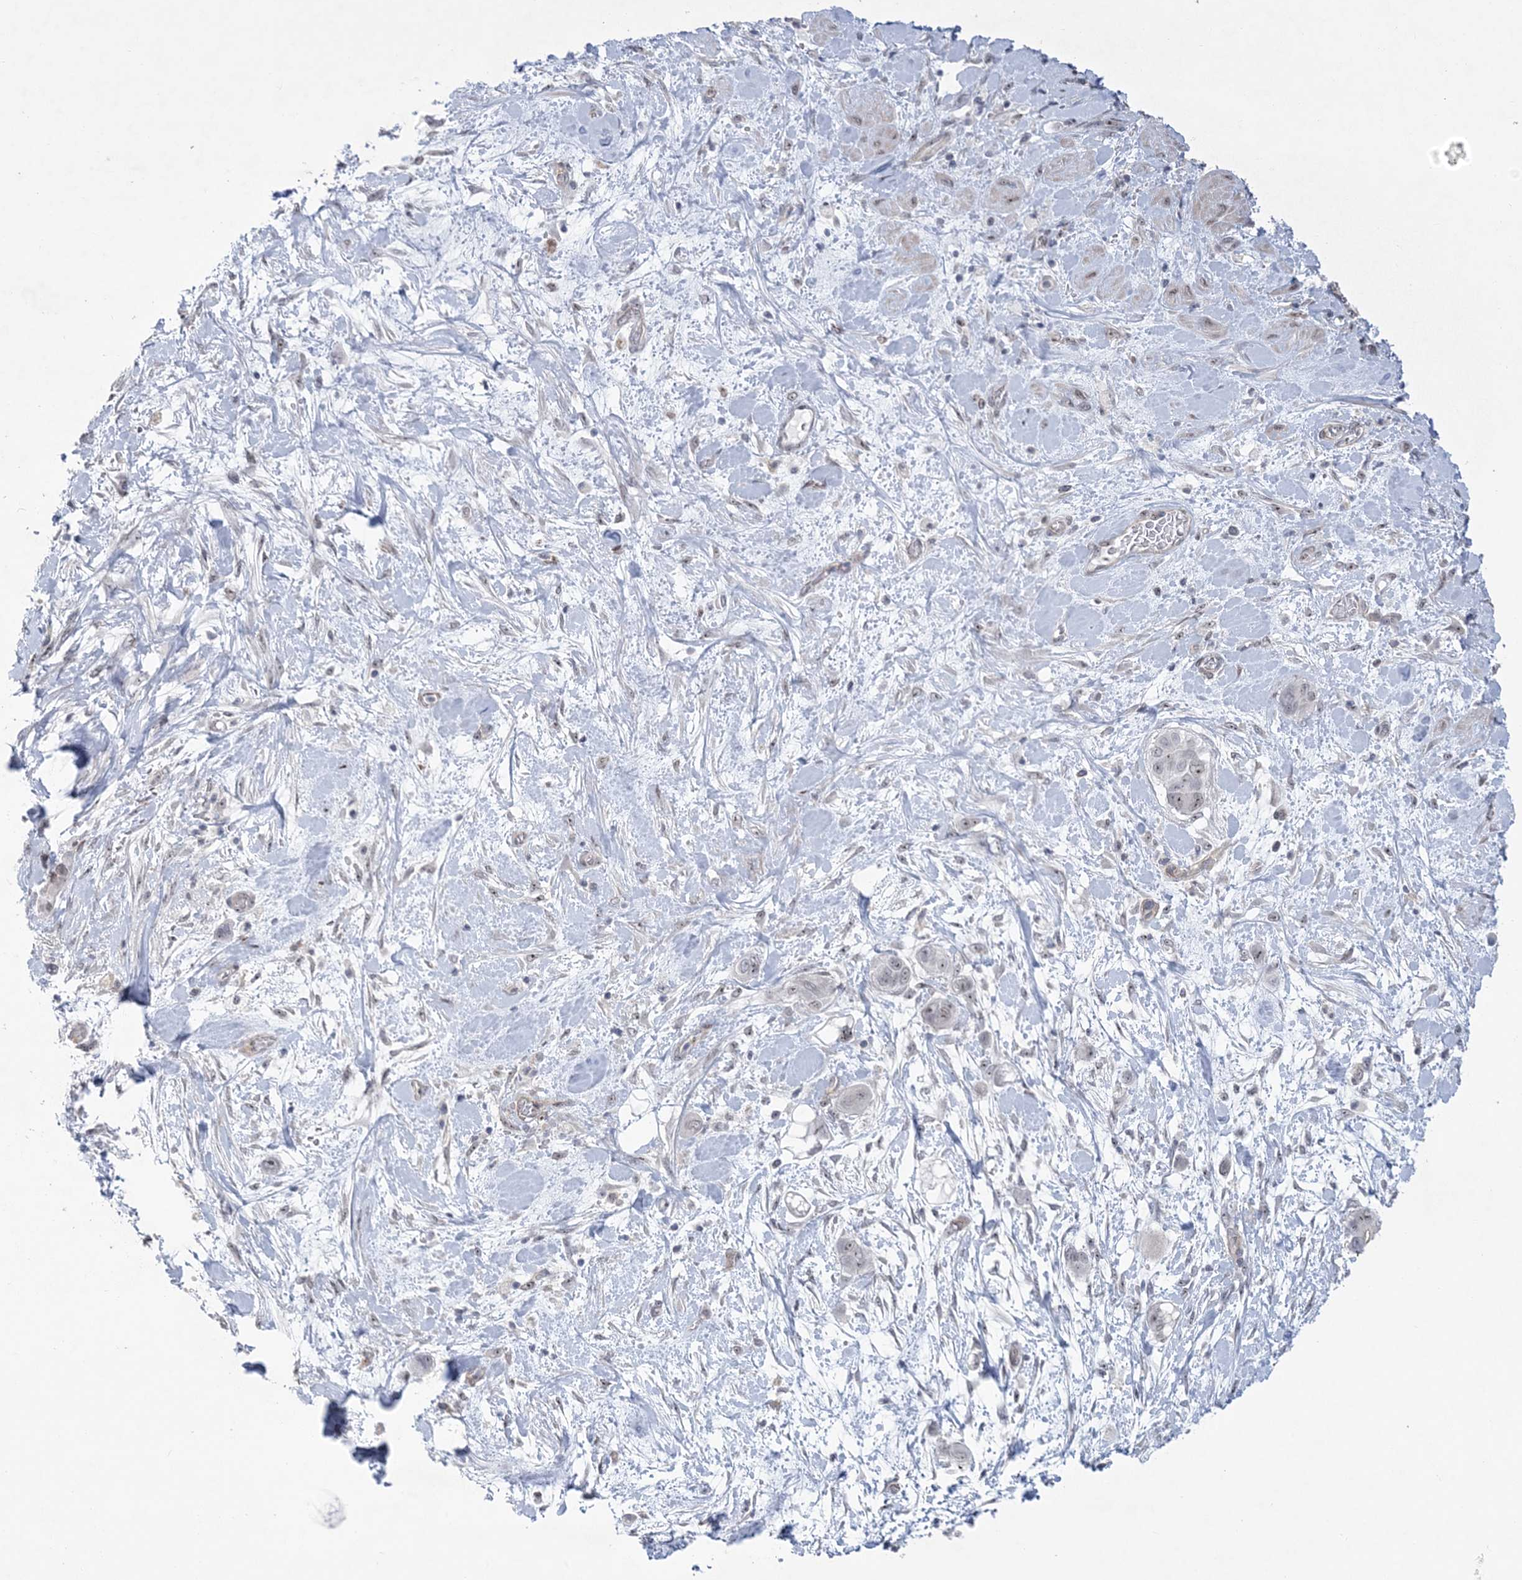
{"staining": {"intensity": "weak", "quantity": "<25%", "location": "nuclear"}, "tissue": "pancreatic cancer", "cell_type": "Tumor cells", "image_type": "cancer", "snomed": [{"axis": "morphology", "description": "Adenocarcinoma, NOS"}, {"axis": "topography", "description": "Pancreas"}], "caption": "The image displays no significant staining in tumor cells of pancreatic adenocarcinoma. (Immunohistochemistry, brightfield microscopy, high magnification).", "gene": "HOMEZ", "patient": {"sex": "male", "age": 68}}